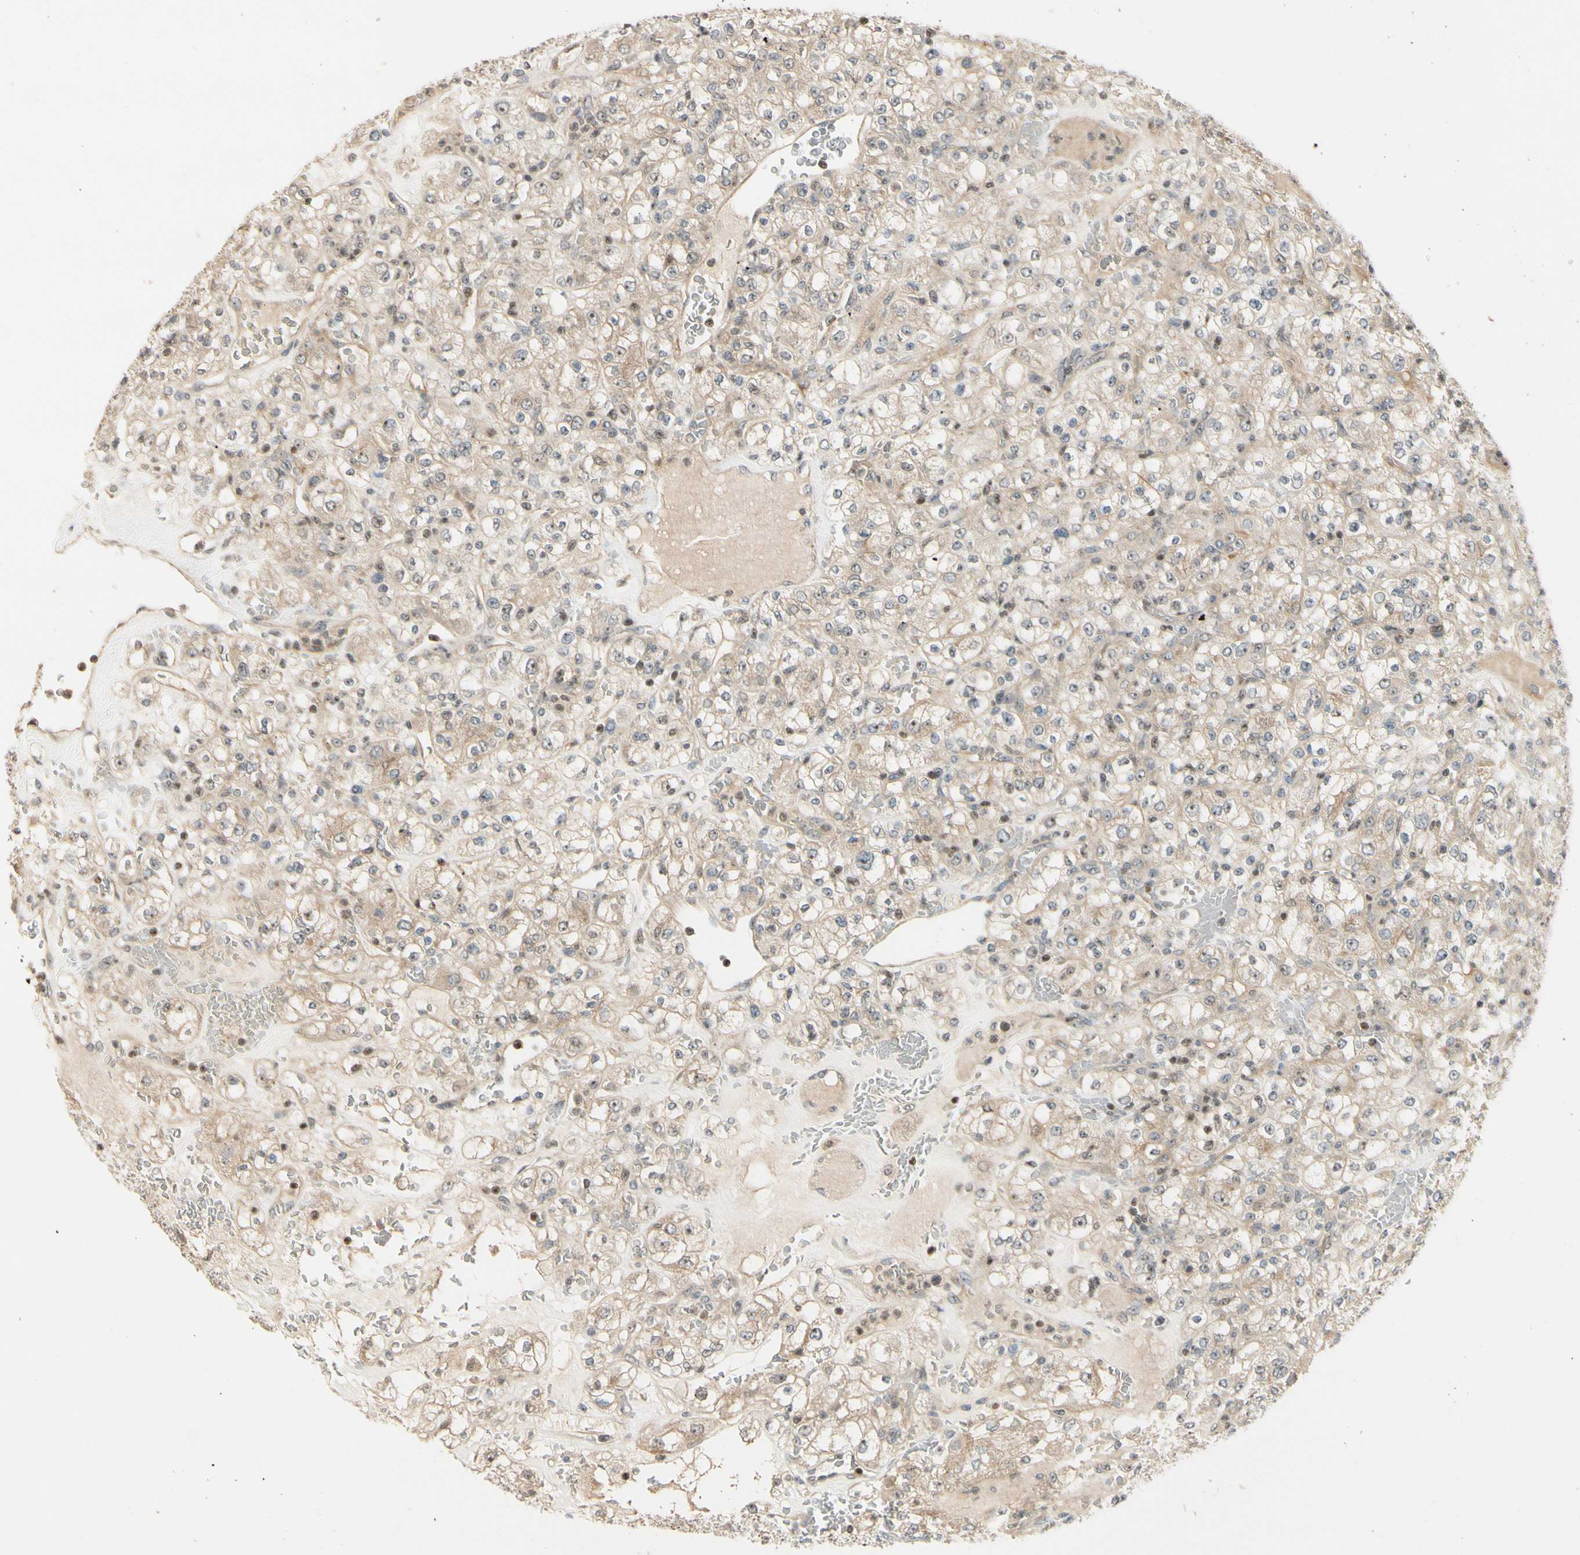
{"staining": {"intensity": "weak", "quantity": "25%-75%", "location": "cytoplasmic/membranous"}, "tissue": "renal cancer", "cell_type": "Tumor cells", "image_type": "cancer", "snomed": [{"axis": "morphology", "description": "Normal tissue, NOS"}, {"axis": "morphology", "description": "Adenocarcinoma, NOS"}, {"axis": "topography", "description": "Kidney"}], "caption": "An image showing weak cytoplasmic/membranous positivity in approximately 25%-75% of tumor cells in renal cancer (adenocarcinoma), as visualized by brown immunohistochemical staining.", "gene": "NFYA", "patient": {"sex": "female", "age": 72}}